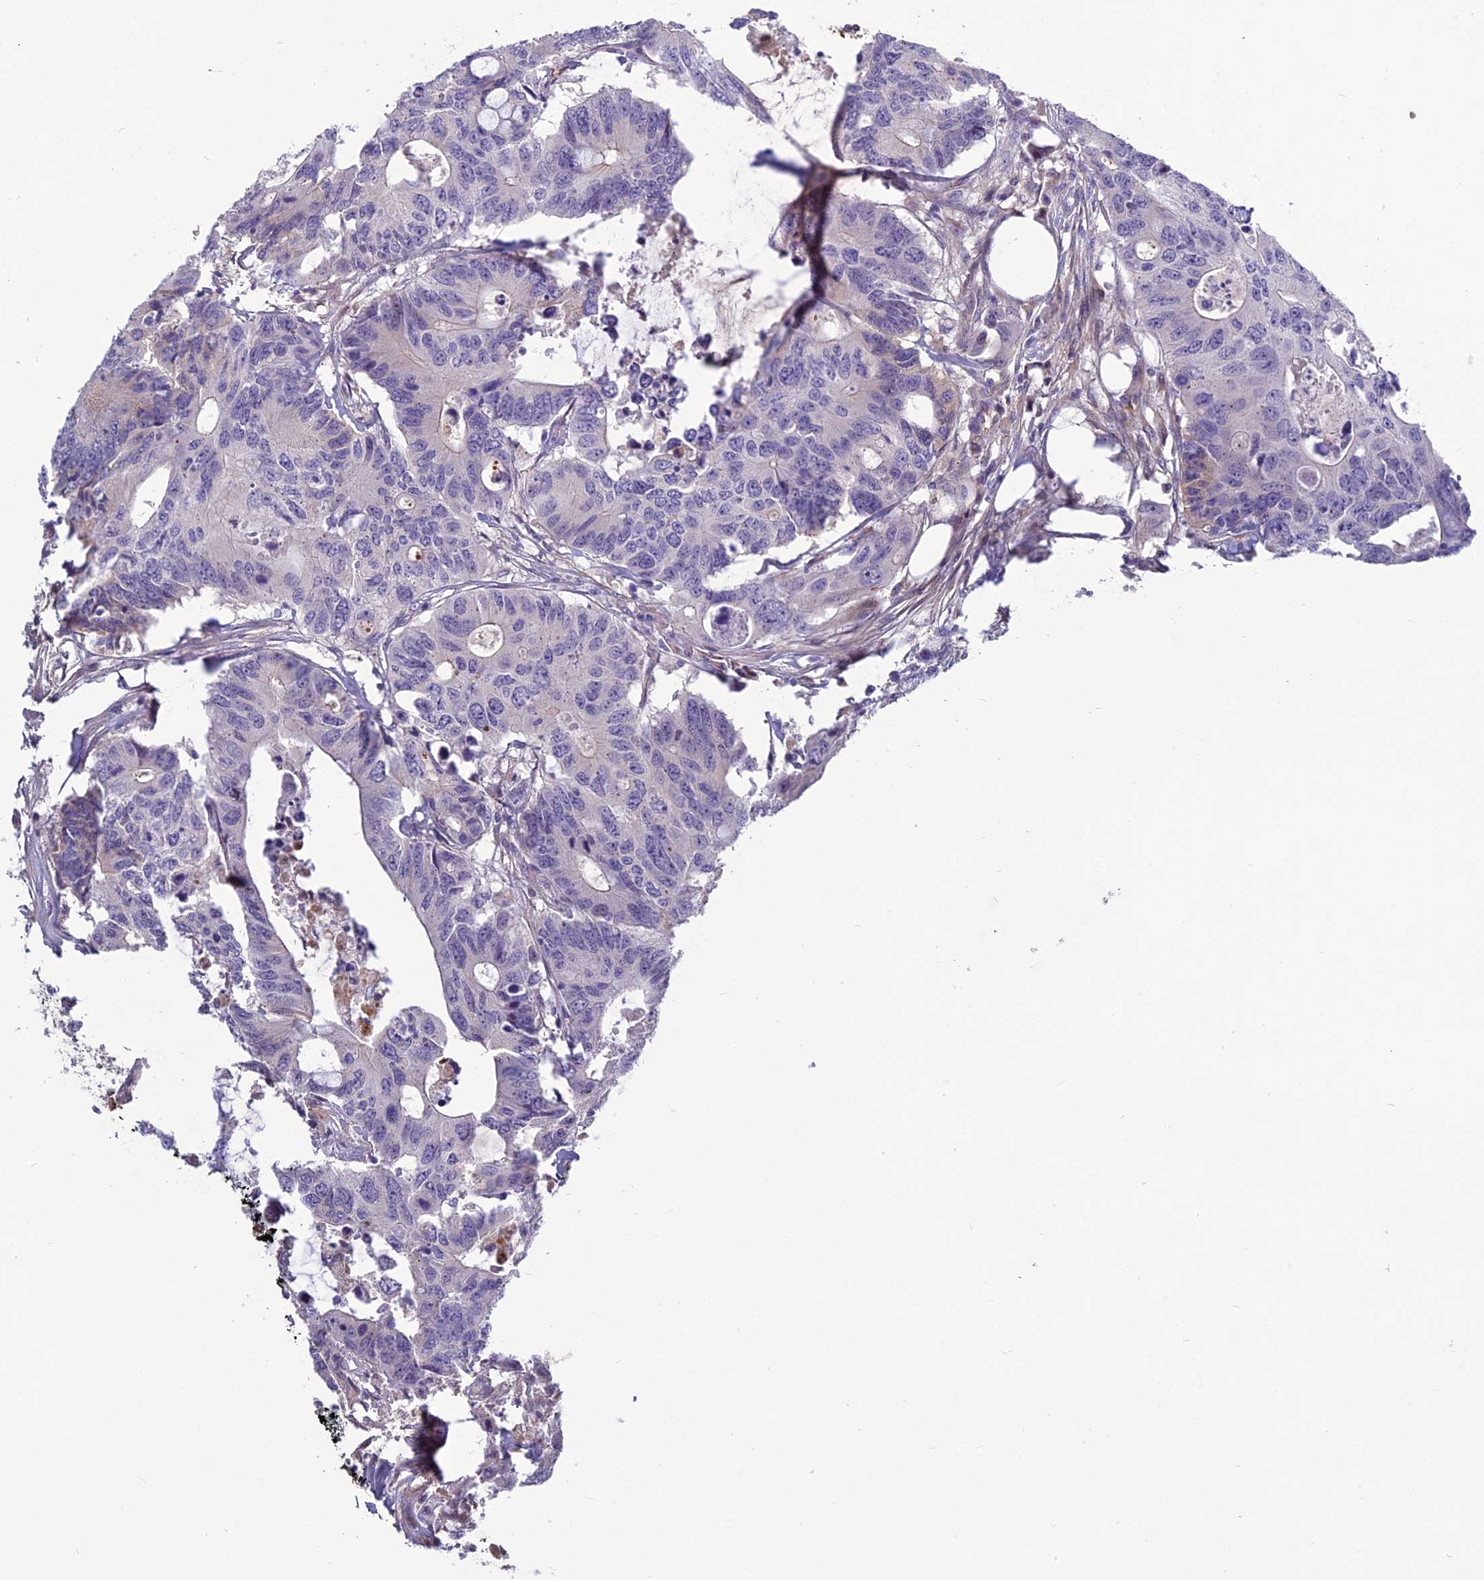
{"staining": {"intensity": "negative", "quantity": "none", "location": "none"}, "tissue": "colorectal cancer", "cell_type": "Tumor cells", "image_type": "cancer", "snomed": [{"axis": "morphology", "description": "Adenocarcinoma, NOS"}, {"axis": "topography", "description": "Colon"}], "caption": "DAB immunohistochemical staining of human colorectal cancer shows no significant staining in tumor cells. Brightfield microscopy of immunohistochemistry stained with DAB (brown) and hematoxylin (blue), captured at high magnification.", "gene": "CLEC11A", "patient": {"sex": "male", "age": 71}}